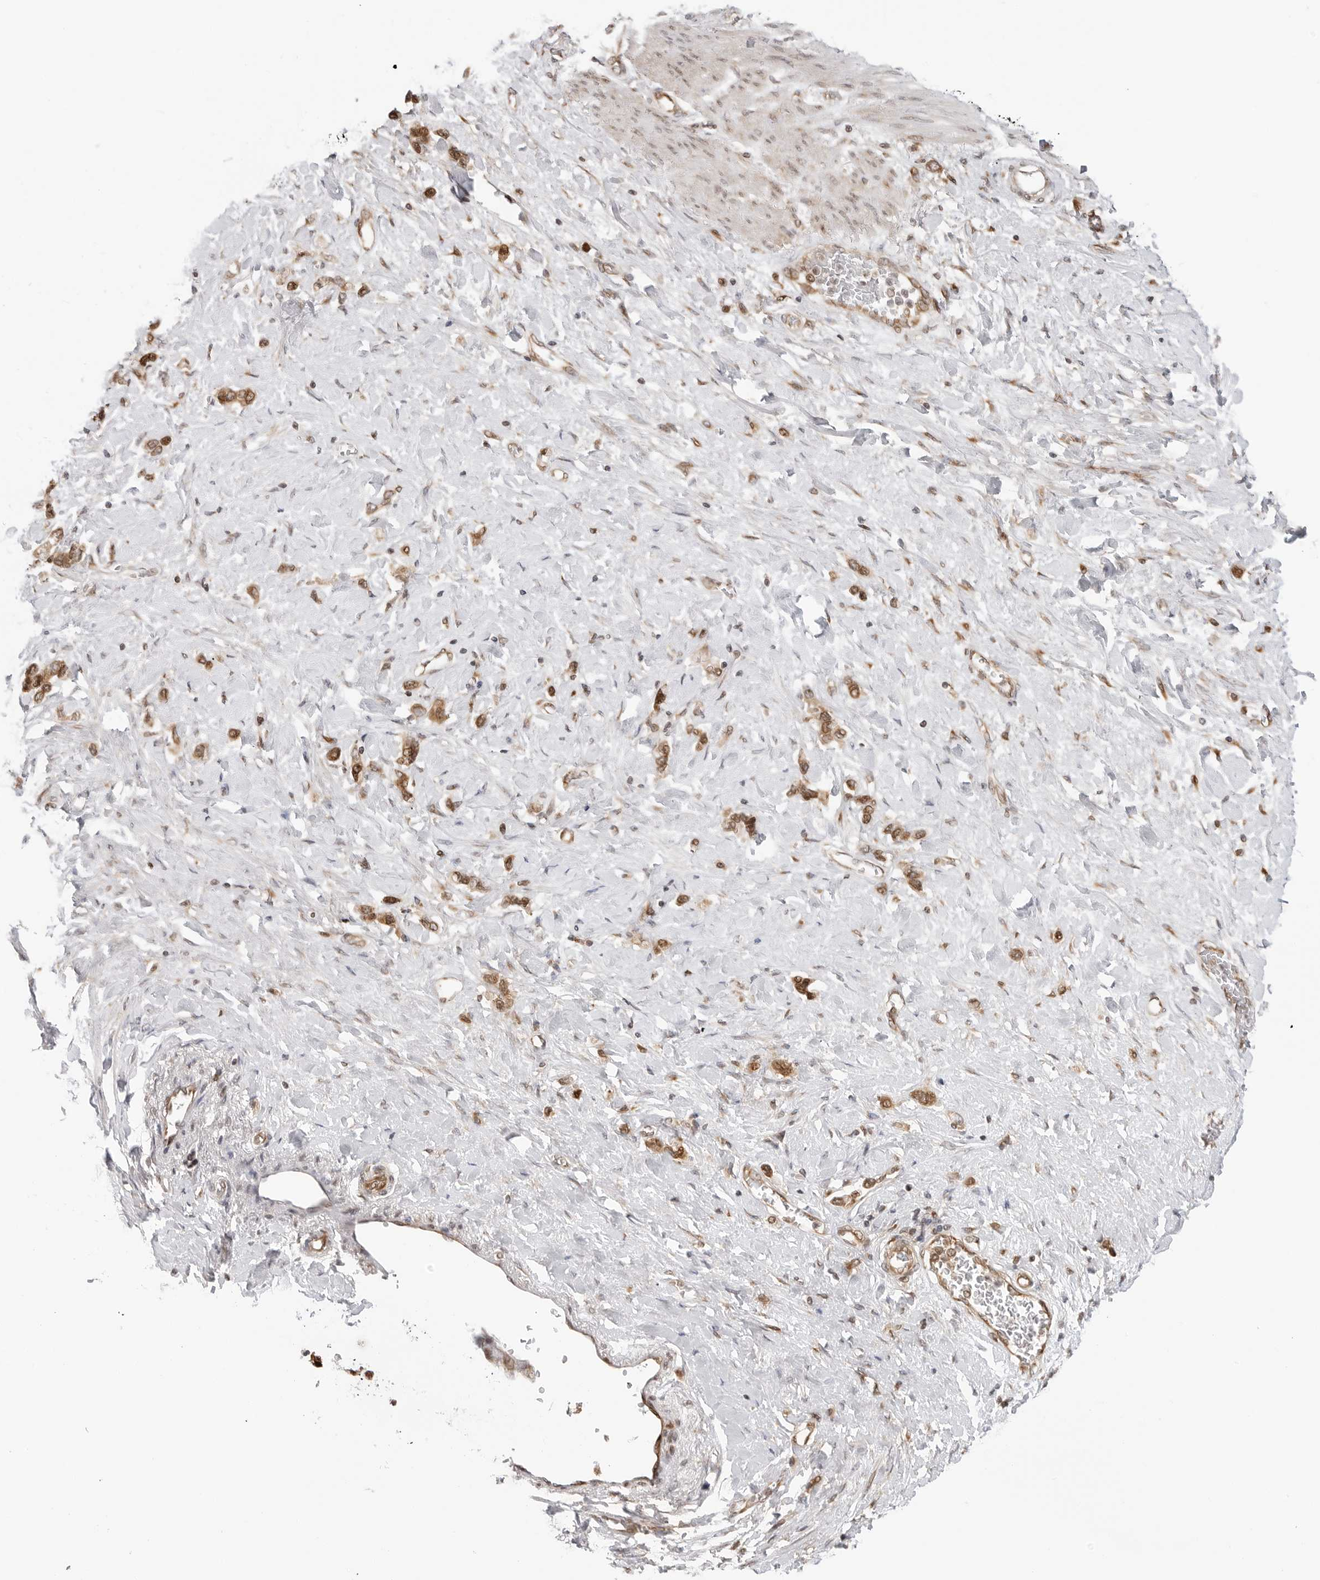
{"staining": {"intensity": "moderate", "quantity": ">75%", "location": "cytoplasmic/membranous,nuclear"}, "tissue": "stomach cancer", "cell_type": "Tumor cells", "image_type": "cancer", "snomed": [{"axis": "morphology", "description": "Adenocarcinoma, NOS"}, {"axis": "topography", "description": "Stomach"}], "caption": "Human stomach cancer (adenocarcinoma) stained for a protein (brown) demonstrates moderate cytoplasmic/membranous and nuclear positive expression in about >75% of tumor cells.", "gene": "TIPRL", "patient": {"sex": "female", "age": 65}}